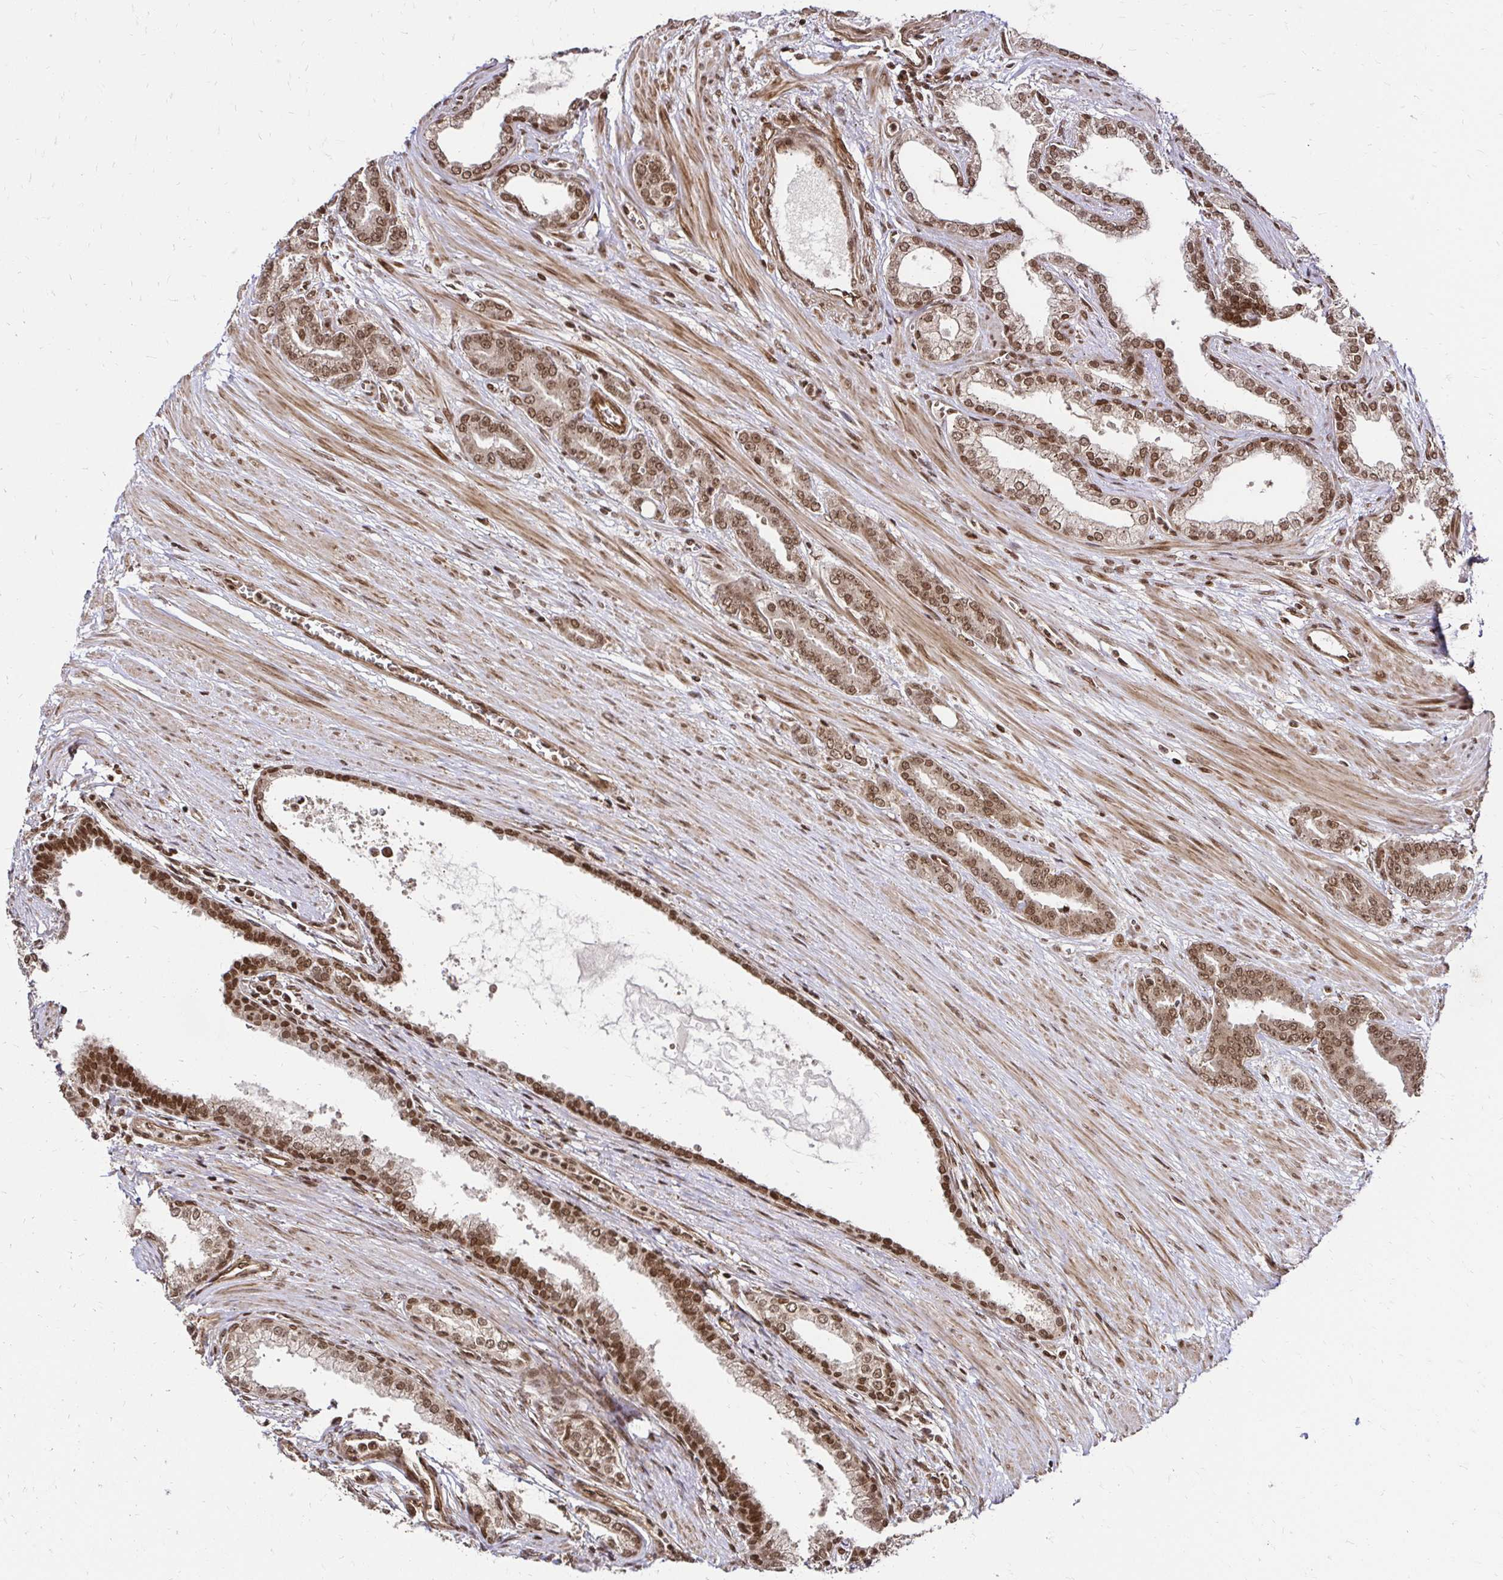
{"staining": {"intensity": "moderate", "quantity": ">75%", "location": "cytoplasmic/membranous,nuclear"}, "tissue": "prostate cancer", "cell_type": "Tumor cells", "image_type": "cancer", "snomed": [{"axis": "morphology", "description": "Adenocarcinoma, High grade"}, {"axis": "topography", "description": "Prostate"}], "caption": "Moderate cytoplasmic/membranous and nuclear staining for a protein is appreciated in about >75% of tumor cells of prostate cancer using immunohistochemistry (IHC).", "gene": "GLYR1", "patient": {"sex": "male", "age": 60}}